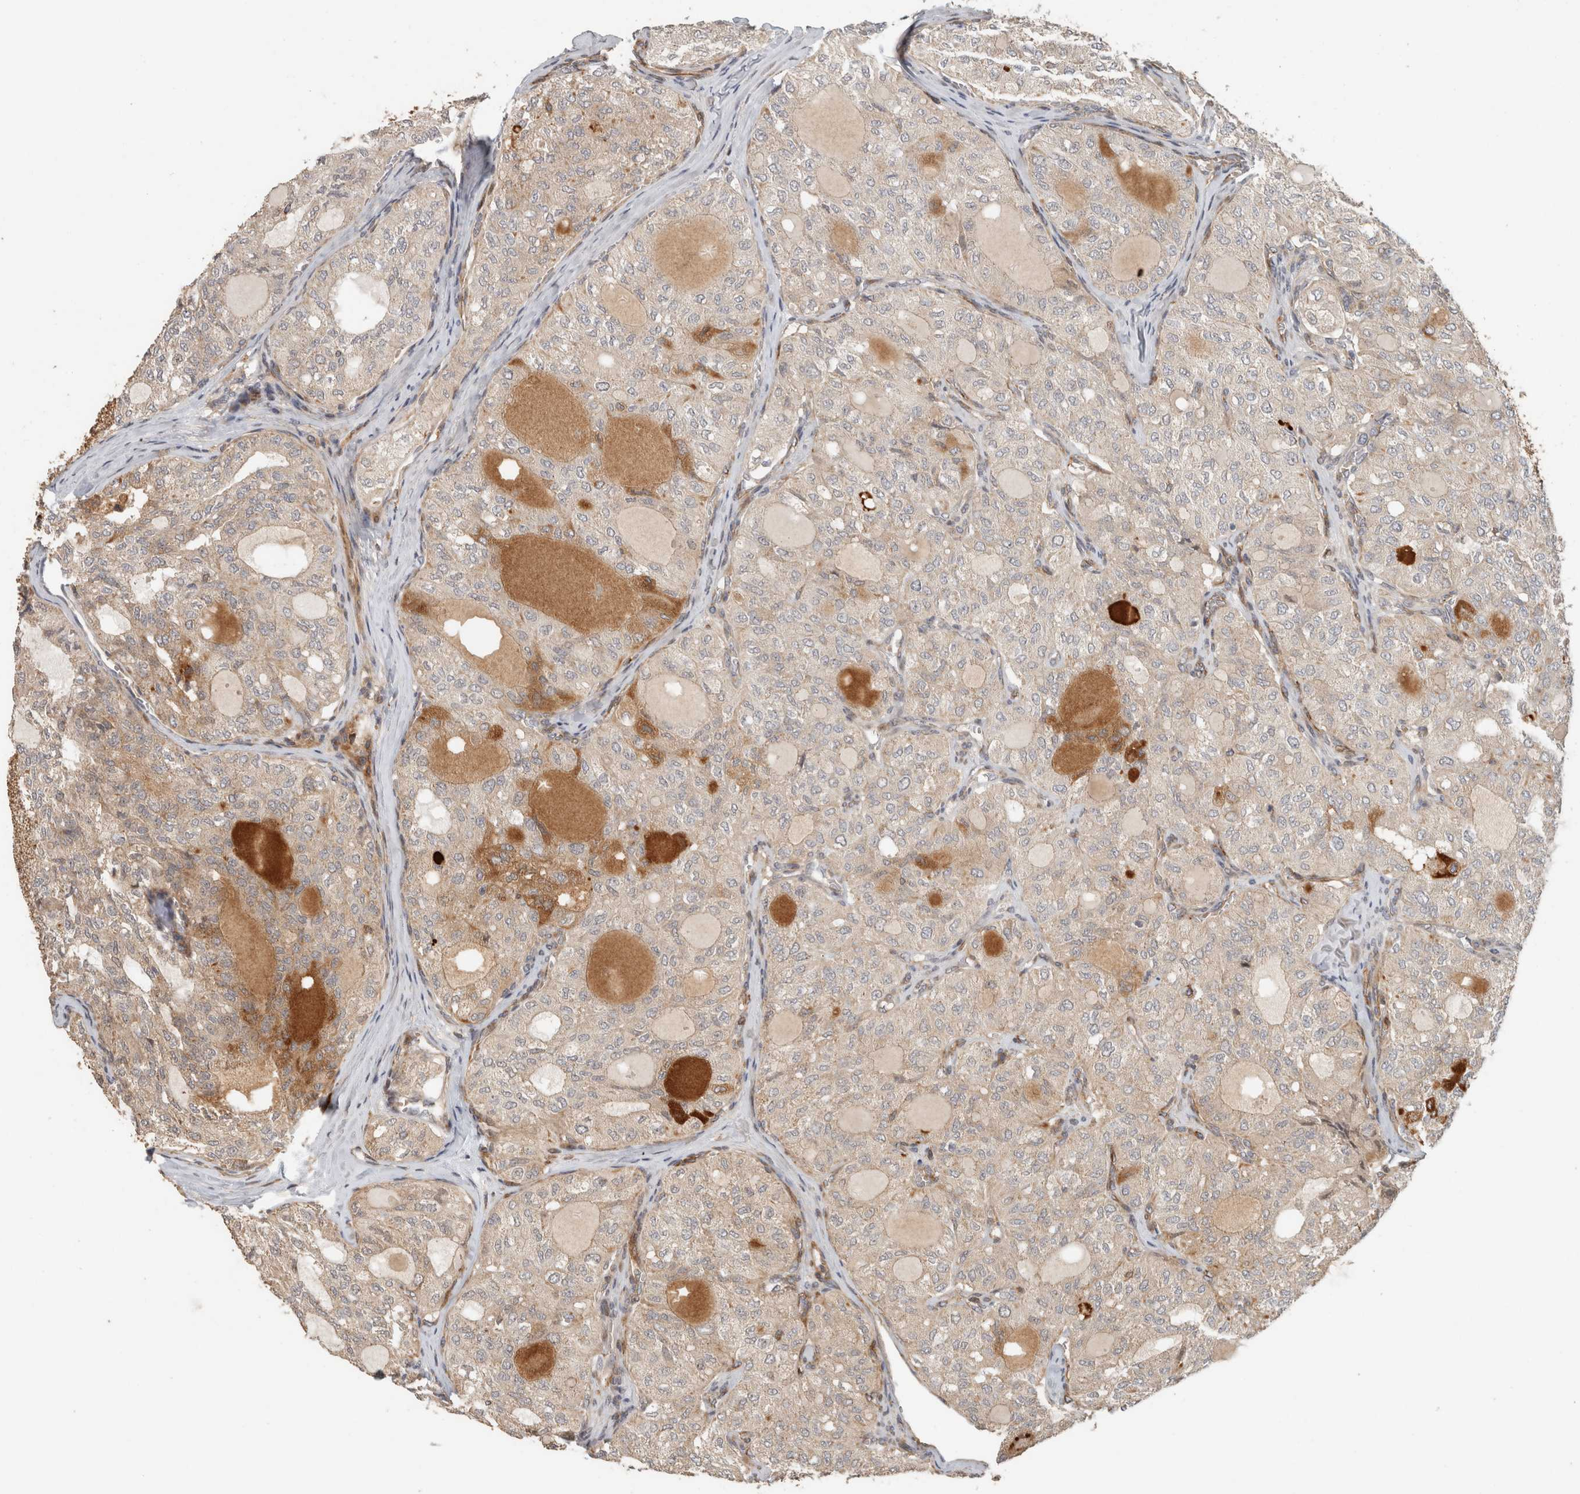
{"staining": {"intensity": "moderate", "quantity": "<25%", "location": "cytoplasmic/membranous"}, "tissue": "thyroid cancer", "cell_type": "Tumor cells", "image_type": "cancer", "snomed": [{"axis": "morphology", "description": "Follicular adenoma carcinoma, NOS"}, {"axis": "topography", "description": "Thyroid gland"}], "caption": "Immunohistochemical staining of thyroid cancer (follicular adenoma carcinoma) demonstrates low levels of moderate cytoplasmic/membranous staining in about <25% of tumor cells.", "gene": "SIPA1L2", "patient": {"sex": "male", "age": 75}}